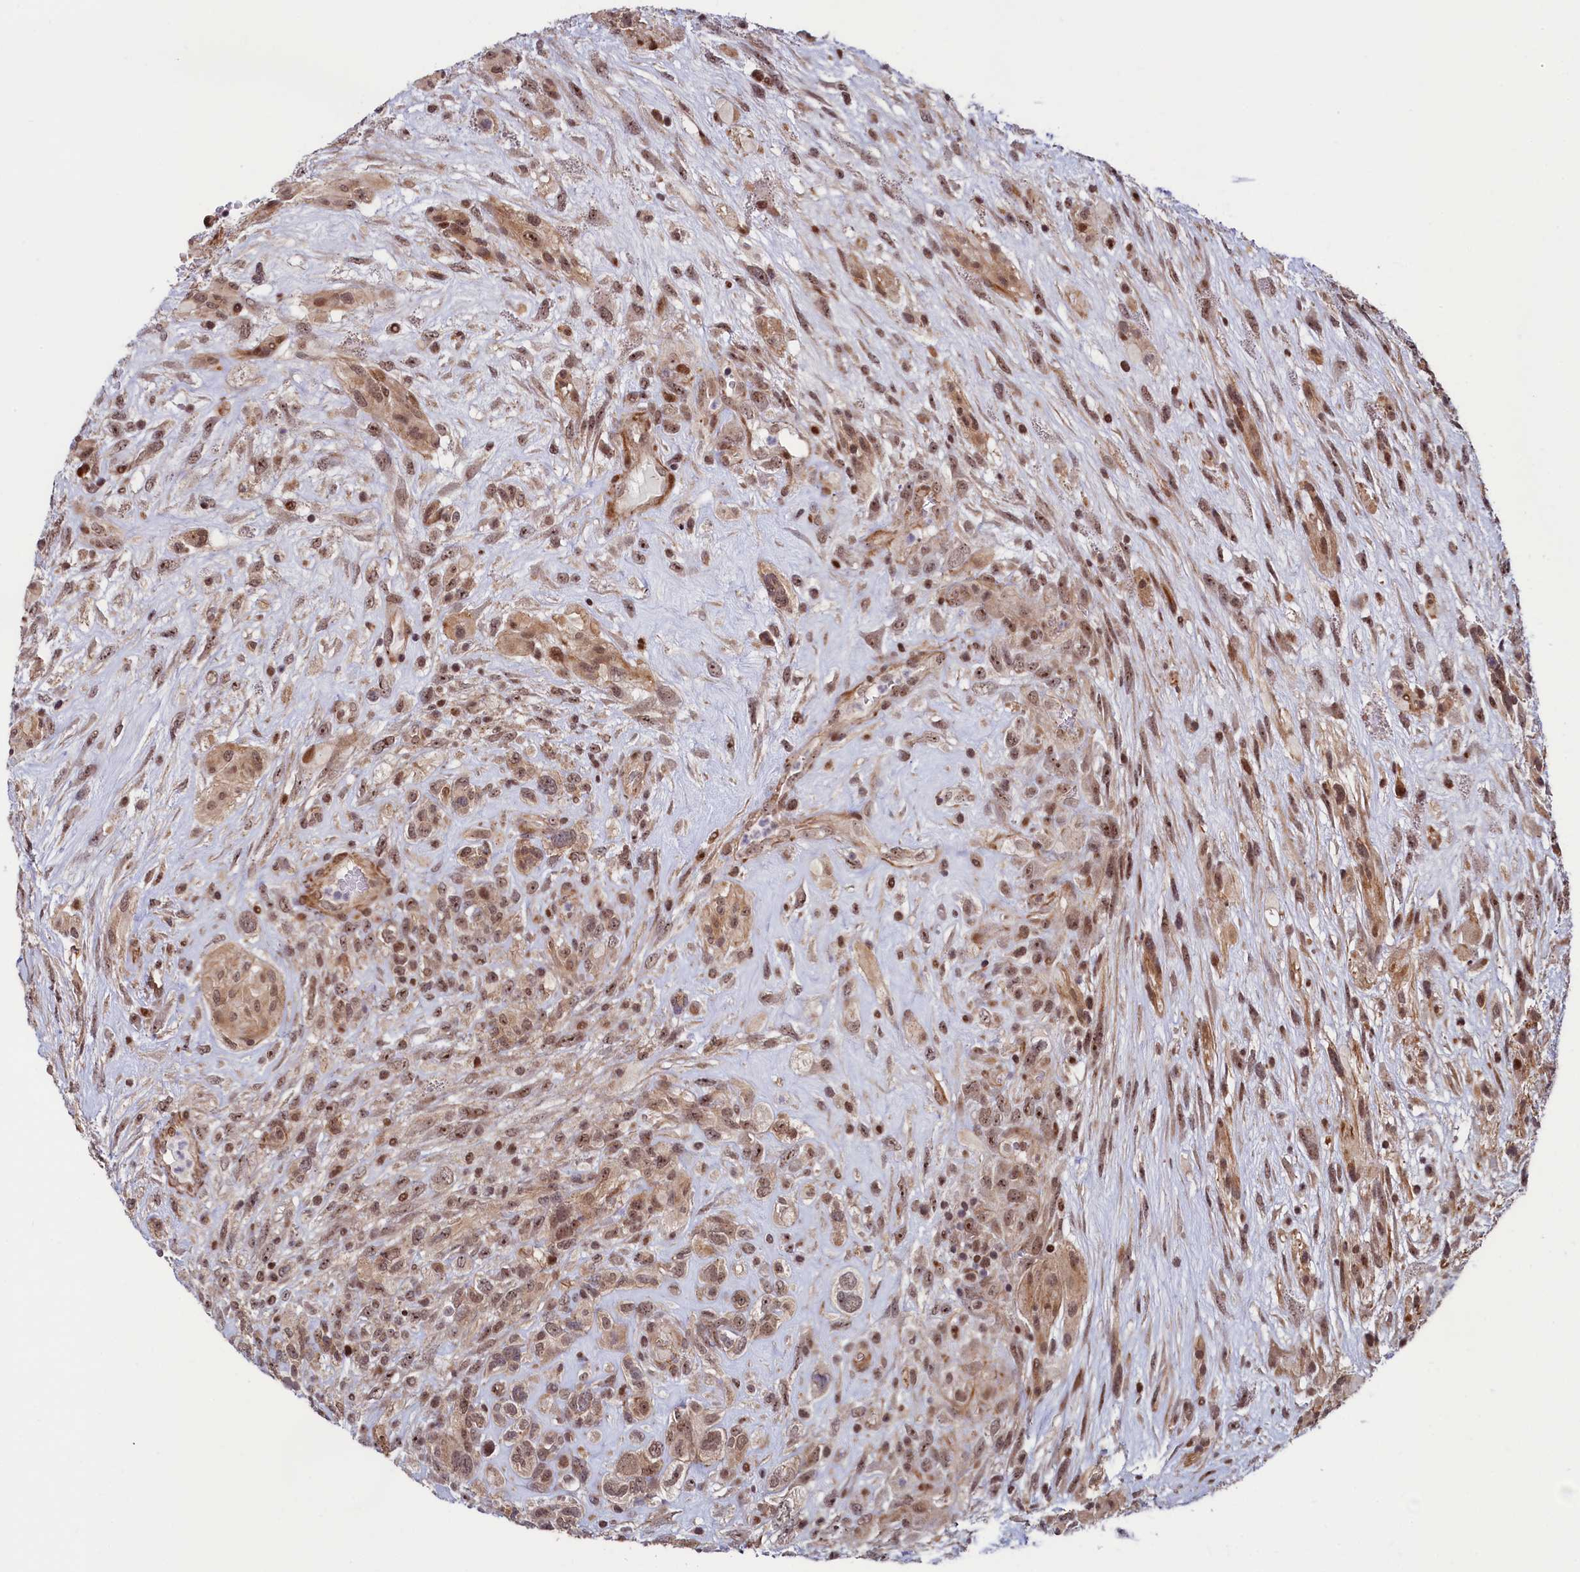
{"staining": {"intensity": "moderate", "quantity": ">75%", "location": "nuclear"}, "tissue": "glioma", "cell_type": "Tumor cells", "image_type": "cancer", "snomed": [{"axis": "morphology", "description": "Glioma, malignant, High grade"}, {"axis": "topography", "description": "Brain"}], "caption": "Malignant glioma (high-grade) was stained to show a protein in brown. There is medium levels of moderate nuclear positivity in approximately >75% of tumor cells.", "gene": "LEO1", "patient": {"sex": "male", "age": 61}}